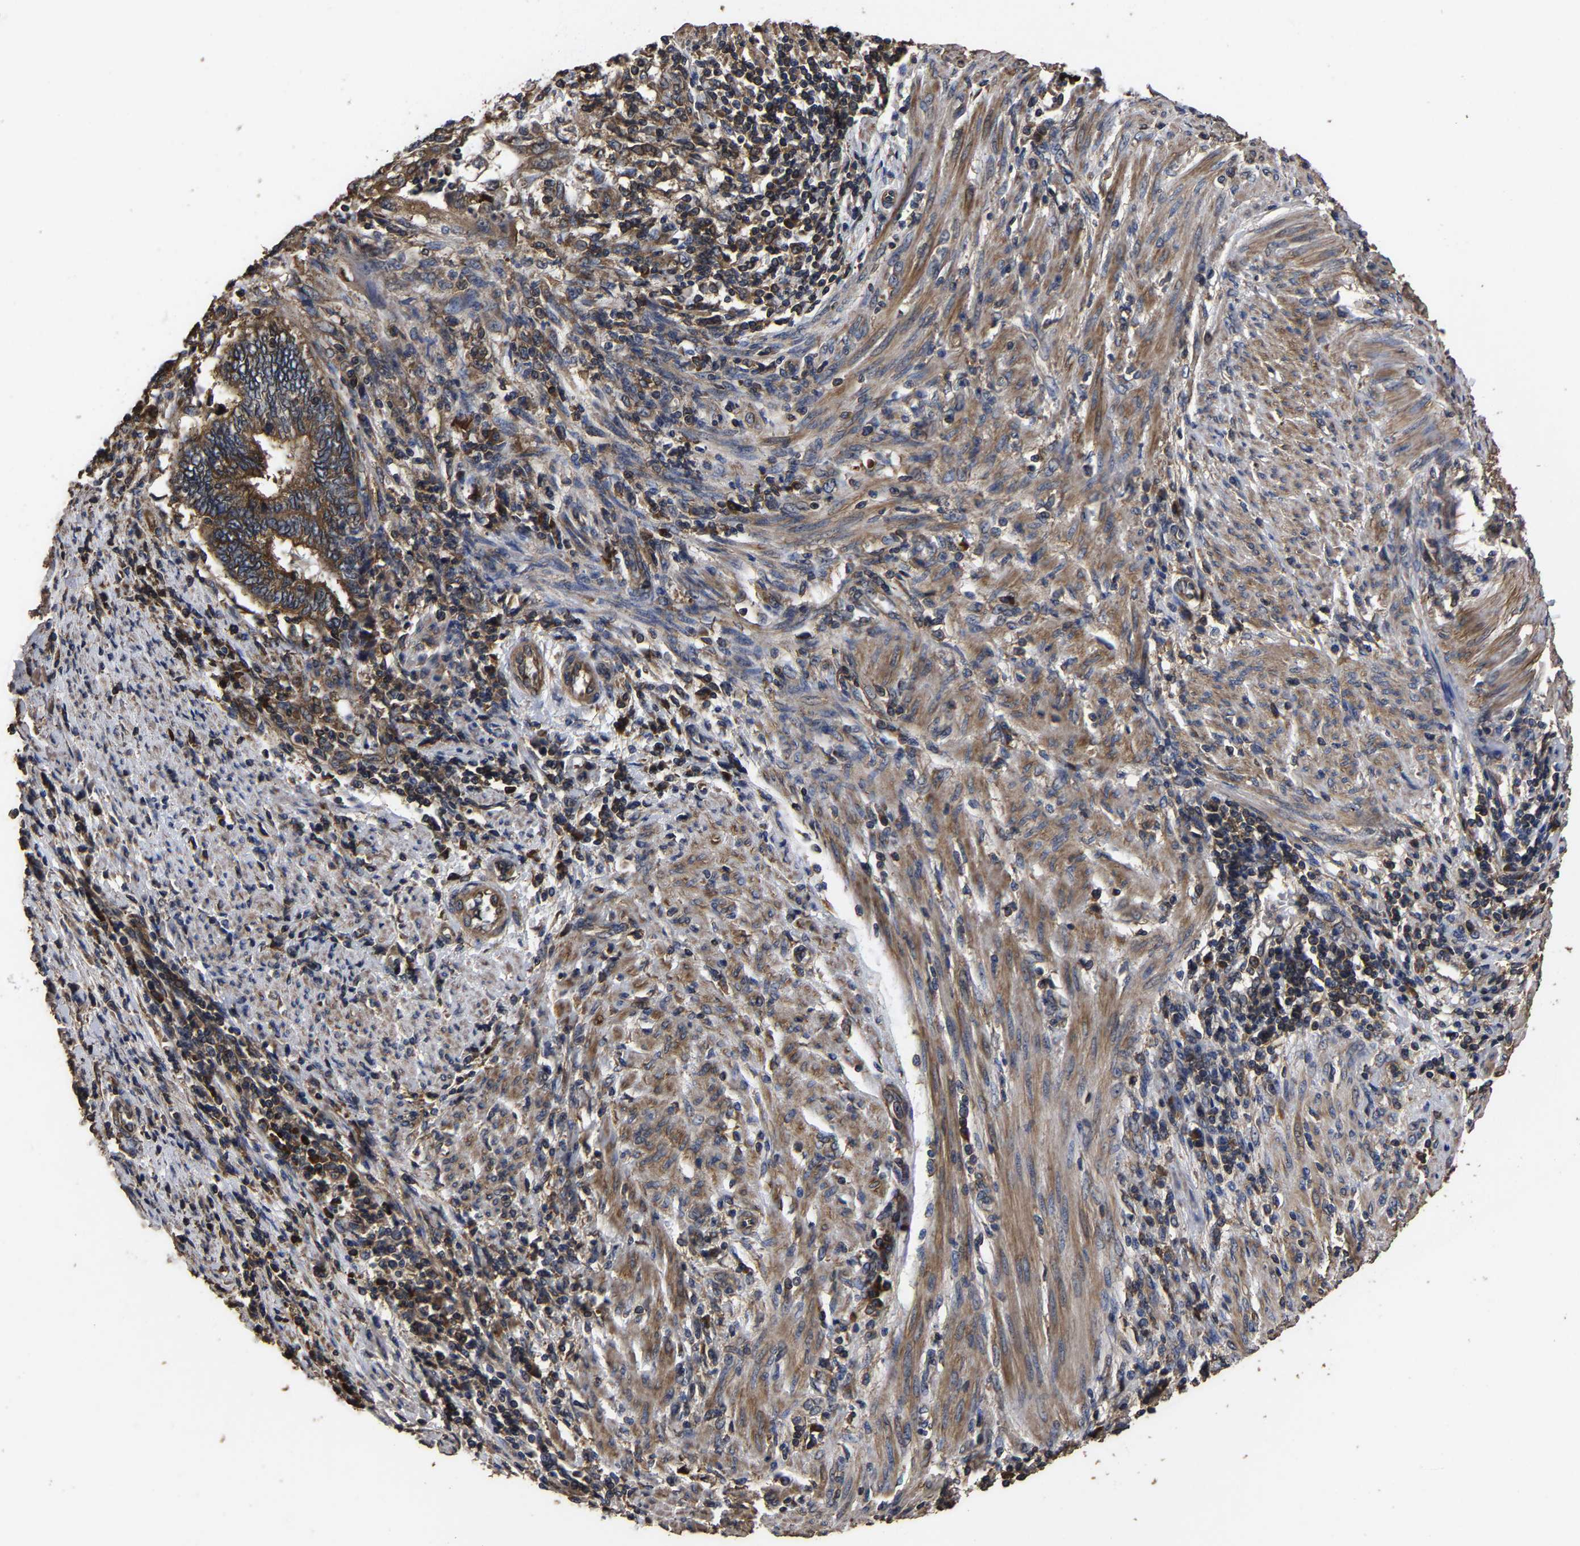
{"staining": {"intensity": "moderate", "quantity": ">75%", "location": "cytoplasmic/membranous"}, "tissue": "endometrial cancer", "cell_type": "Tumor cells", "image_type": "cancer", "snomed": [{"axis": "morphology", "description": "Adenocarcinoma, NOS"}, {"axis": "topography", "description": "Uterus"}, {"axis": "topography", "description": "Endometrium"}], "caption": "Moderate cytoplasmic/membranous expression for a protein is appreciated in about >75% of tumor cells of adenocarcinoma (endometrial) using immunohistochemistry.", "gene": "ITCH", "patient": {"sex": "female", "age": 70}}